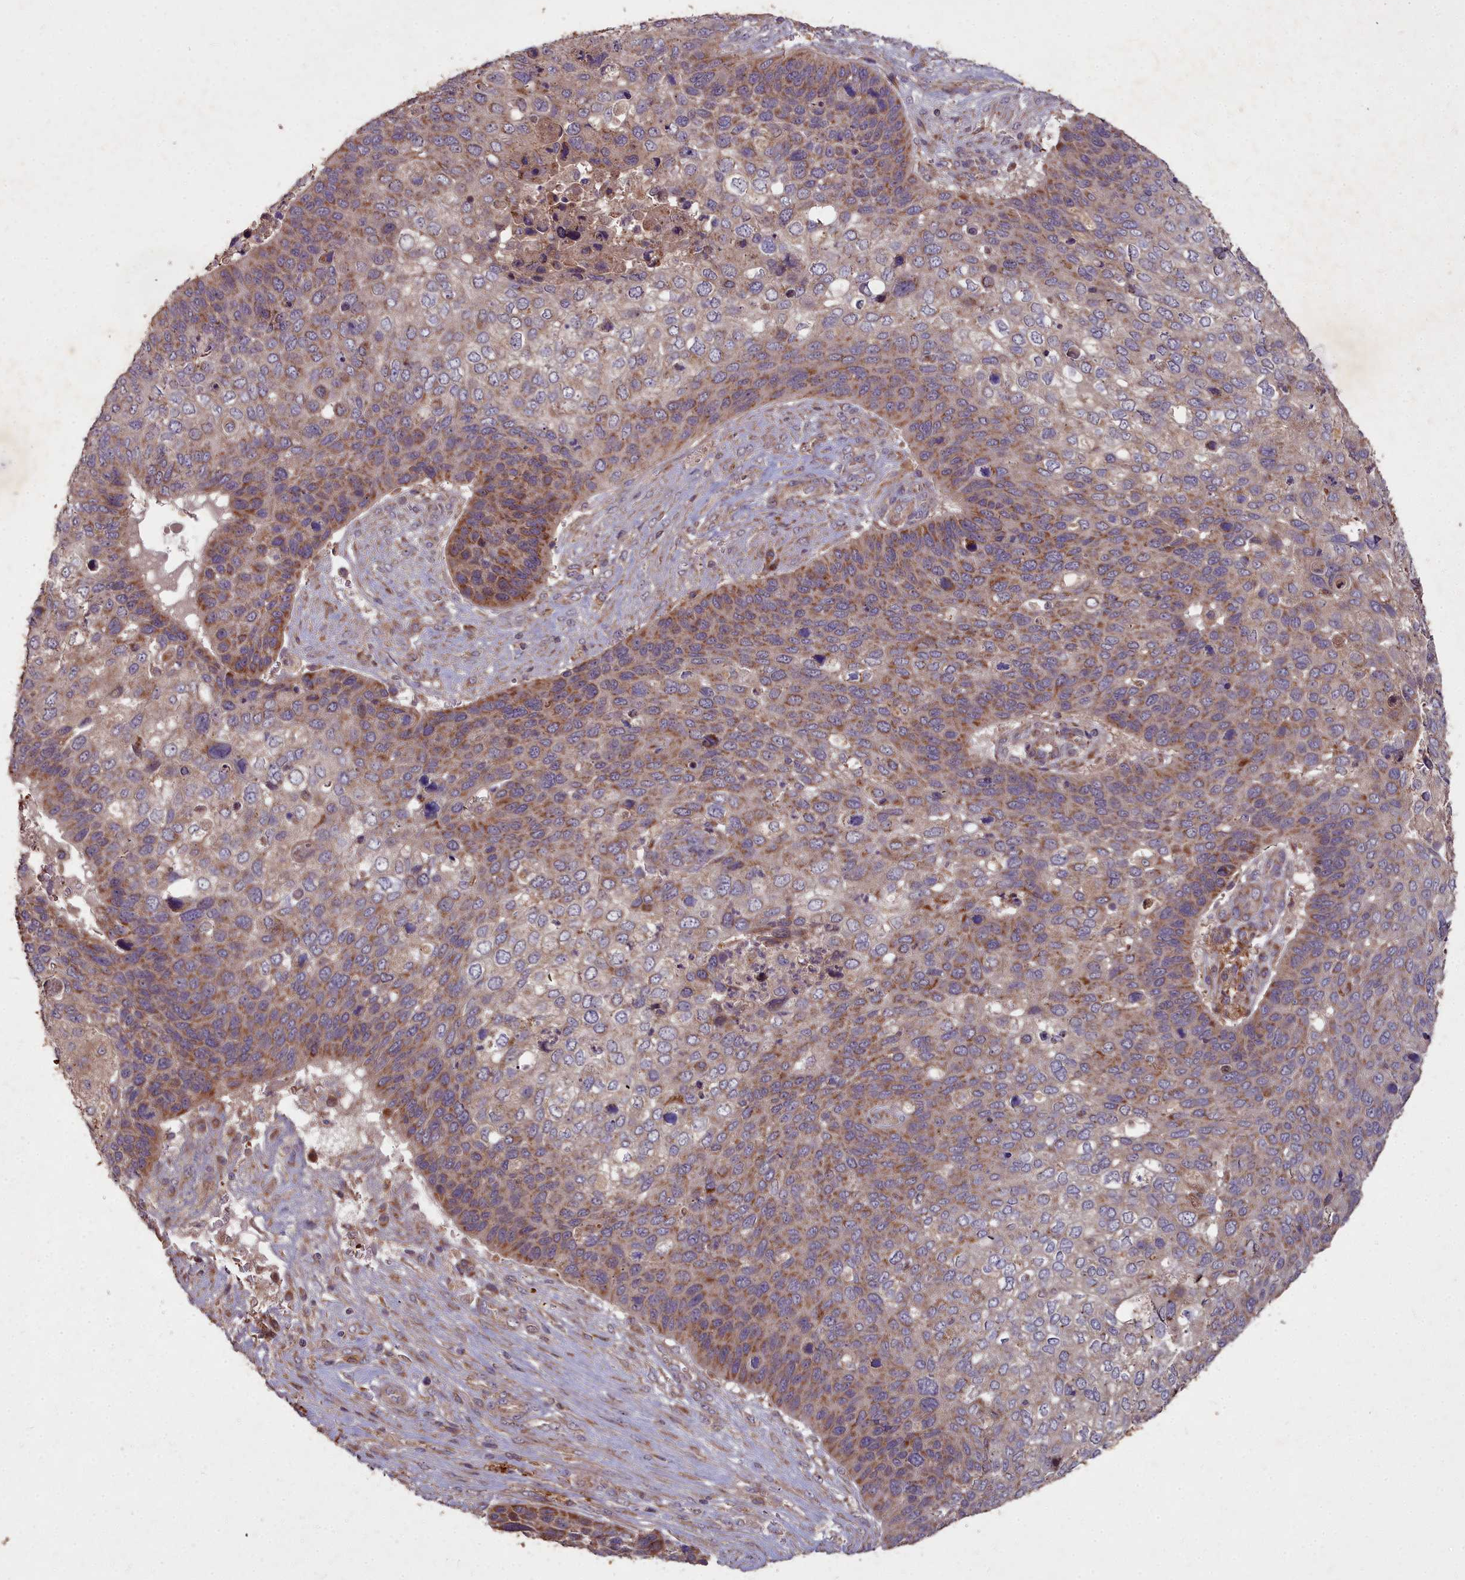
{"staining": {"intensity": "moderate", "quantity": ">75%", "location": "cytoplasmic/membranous"}, "tissue": "skin cancer", "cell_type": "Tumor cells", "image_type": "cancer", "snomed": [{"axis": "morphology", "description": "Basal cell carcinoma"}, {"axis": "topography", "description": "Skin"}], "caption": "A micrograph of skin cancer stained for a protein displays moderate cytoplasmic/membranous brown staining in tumor cells.", "gene": "COX11", "patient": {"sex": "female", "age": 74}}